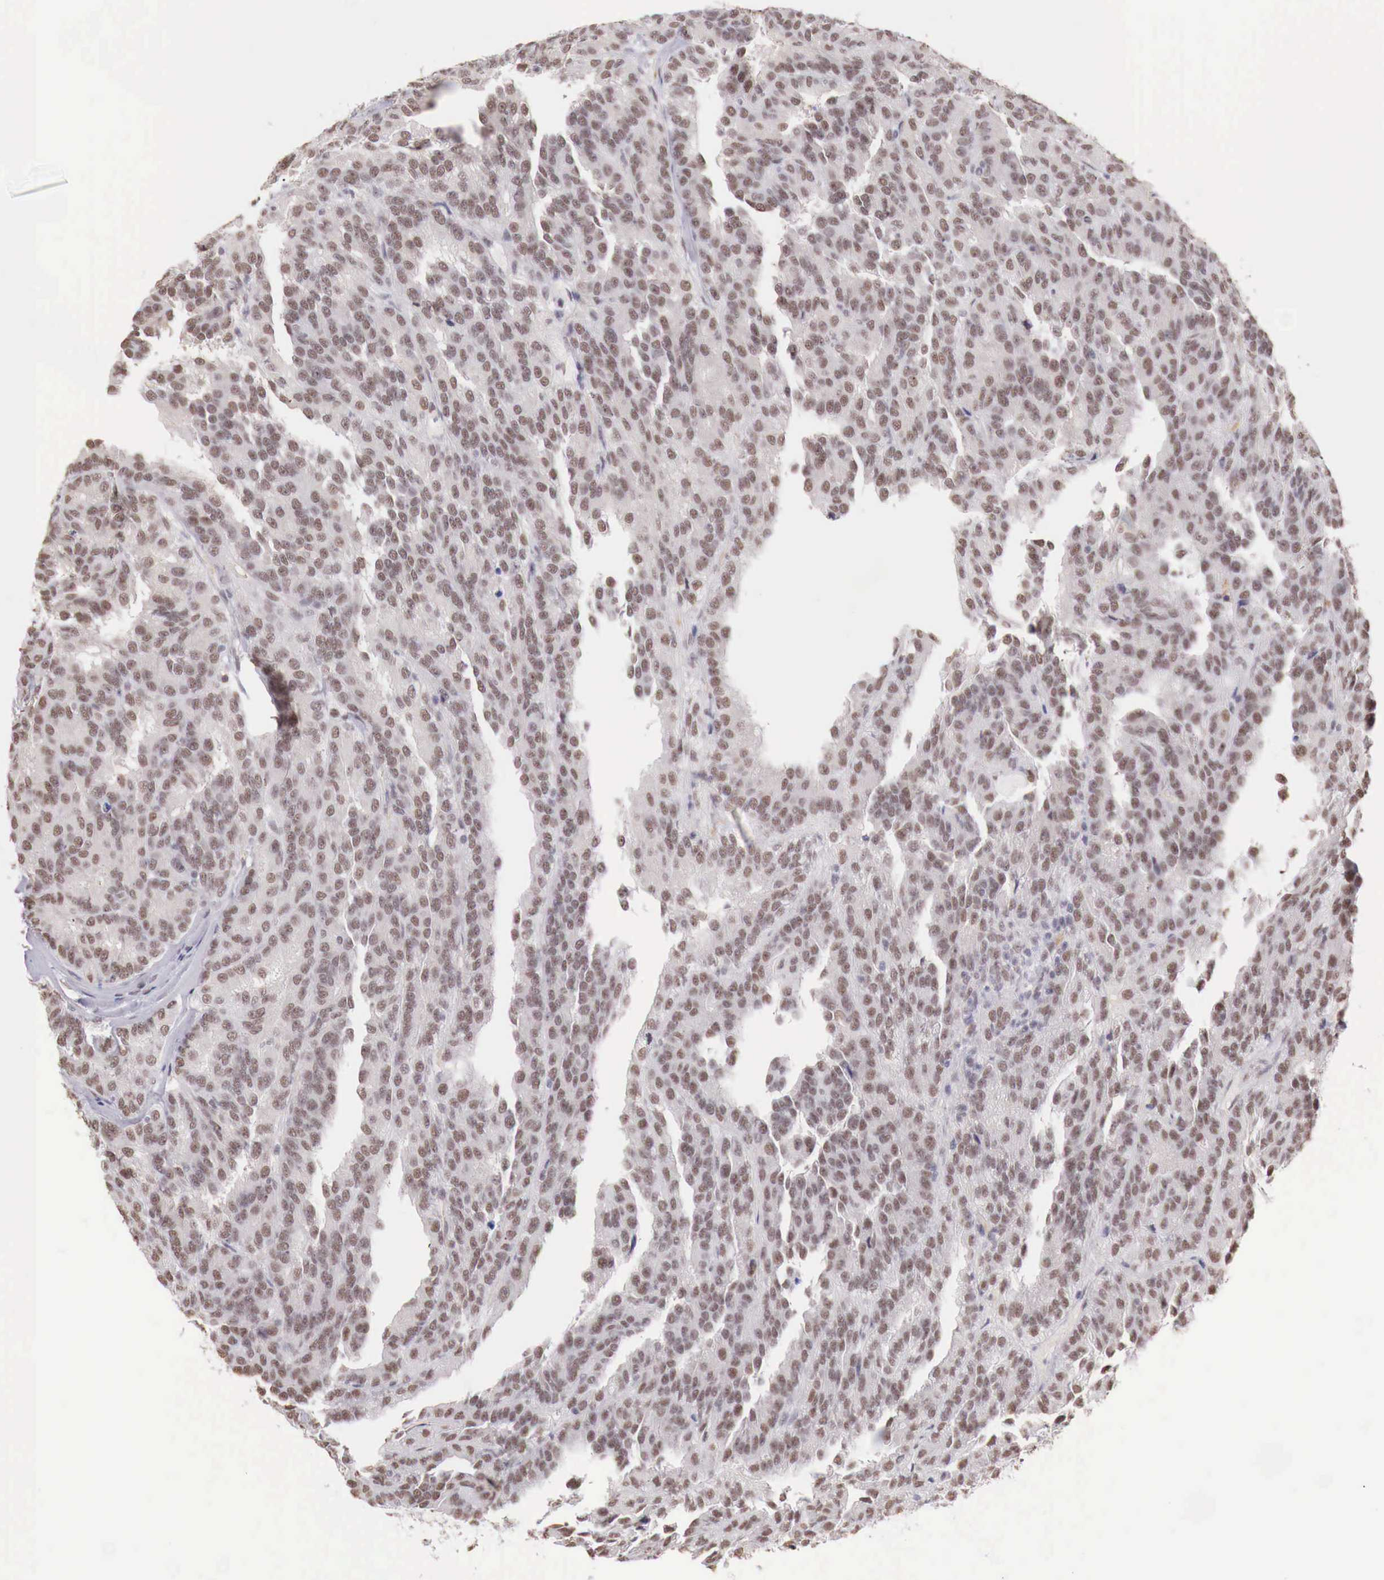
{"staining": {"intensity": "moderate", "quantity": ">75%", "location": "nuclear"}, "tissue": "renal cancer", "cell_type": "Tumor cells", "image_type": "cancer", "snomed": [{"axis": "morphology", "description": "Adenocarcinoma, NOS"}, {"axis": "topography", "description": "Kidney"}], "caption": "Renal cancer (adenocarcinoma) tissue reveals moderate nuclear staining in approximately >75% of tumor cells, visualized by immunohistochemistry. (Stains: DAB (3,3'-diaminobenzidine) in brown, nuclei in blue, Microscopy: brightfield microscopy at high magnification).", "gene": "FOXP2", "patient": {"sex": "male", "age": 46}}